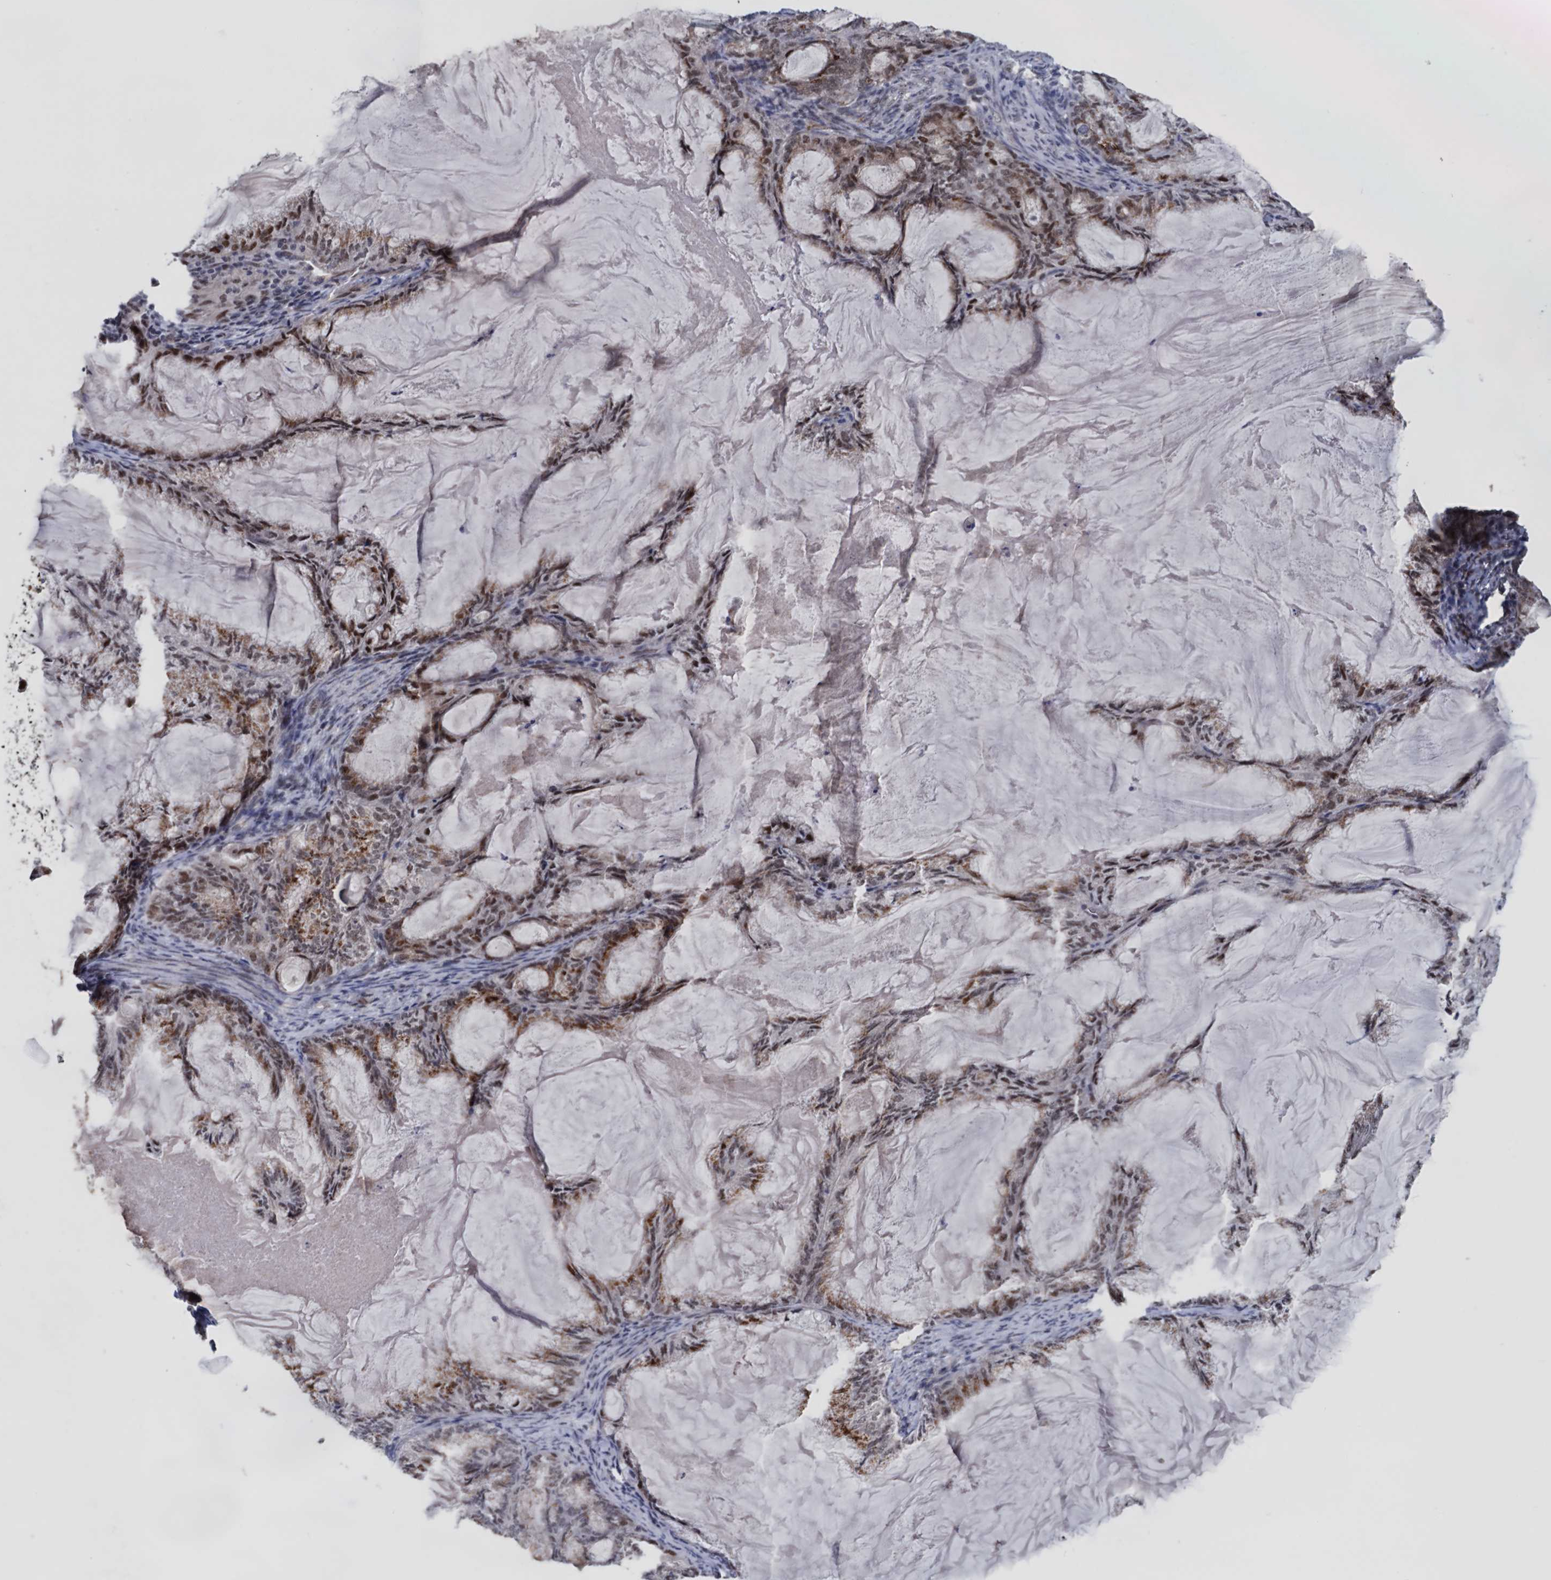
{"staining": {"intensity": "strong", "quantity": "25%-75%", "location": "nuclear"}, "tissue": "endometrial cancer", "cell_type": "Tumor cells", "image_type": "cancer", "snomed": [{"axis": "morphology", "description": "Adenocarcinoma, NOS"}, {"axis": "topography", "description": "Endometrium"}], "caption": "Protein expression analysis of human endometrial cancer (adenocarcinoma) reveals strong nuclear expression in about 25%-75% of tumor cells.", "gene": "GALNT11", "patient": {"sex": "female", "age": 86}}